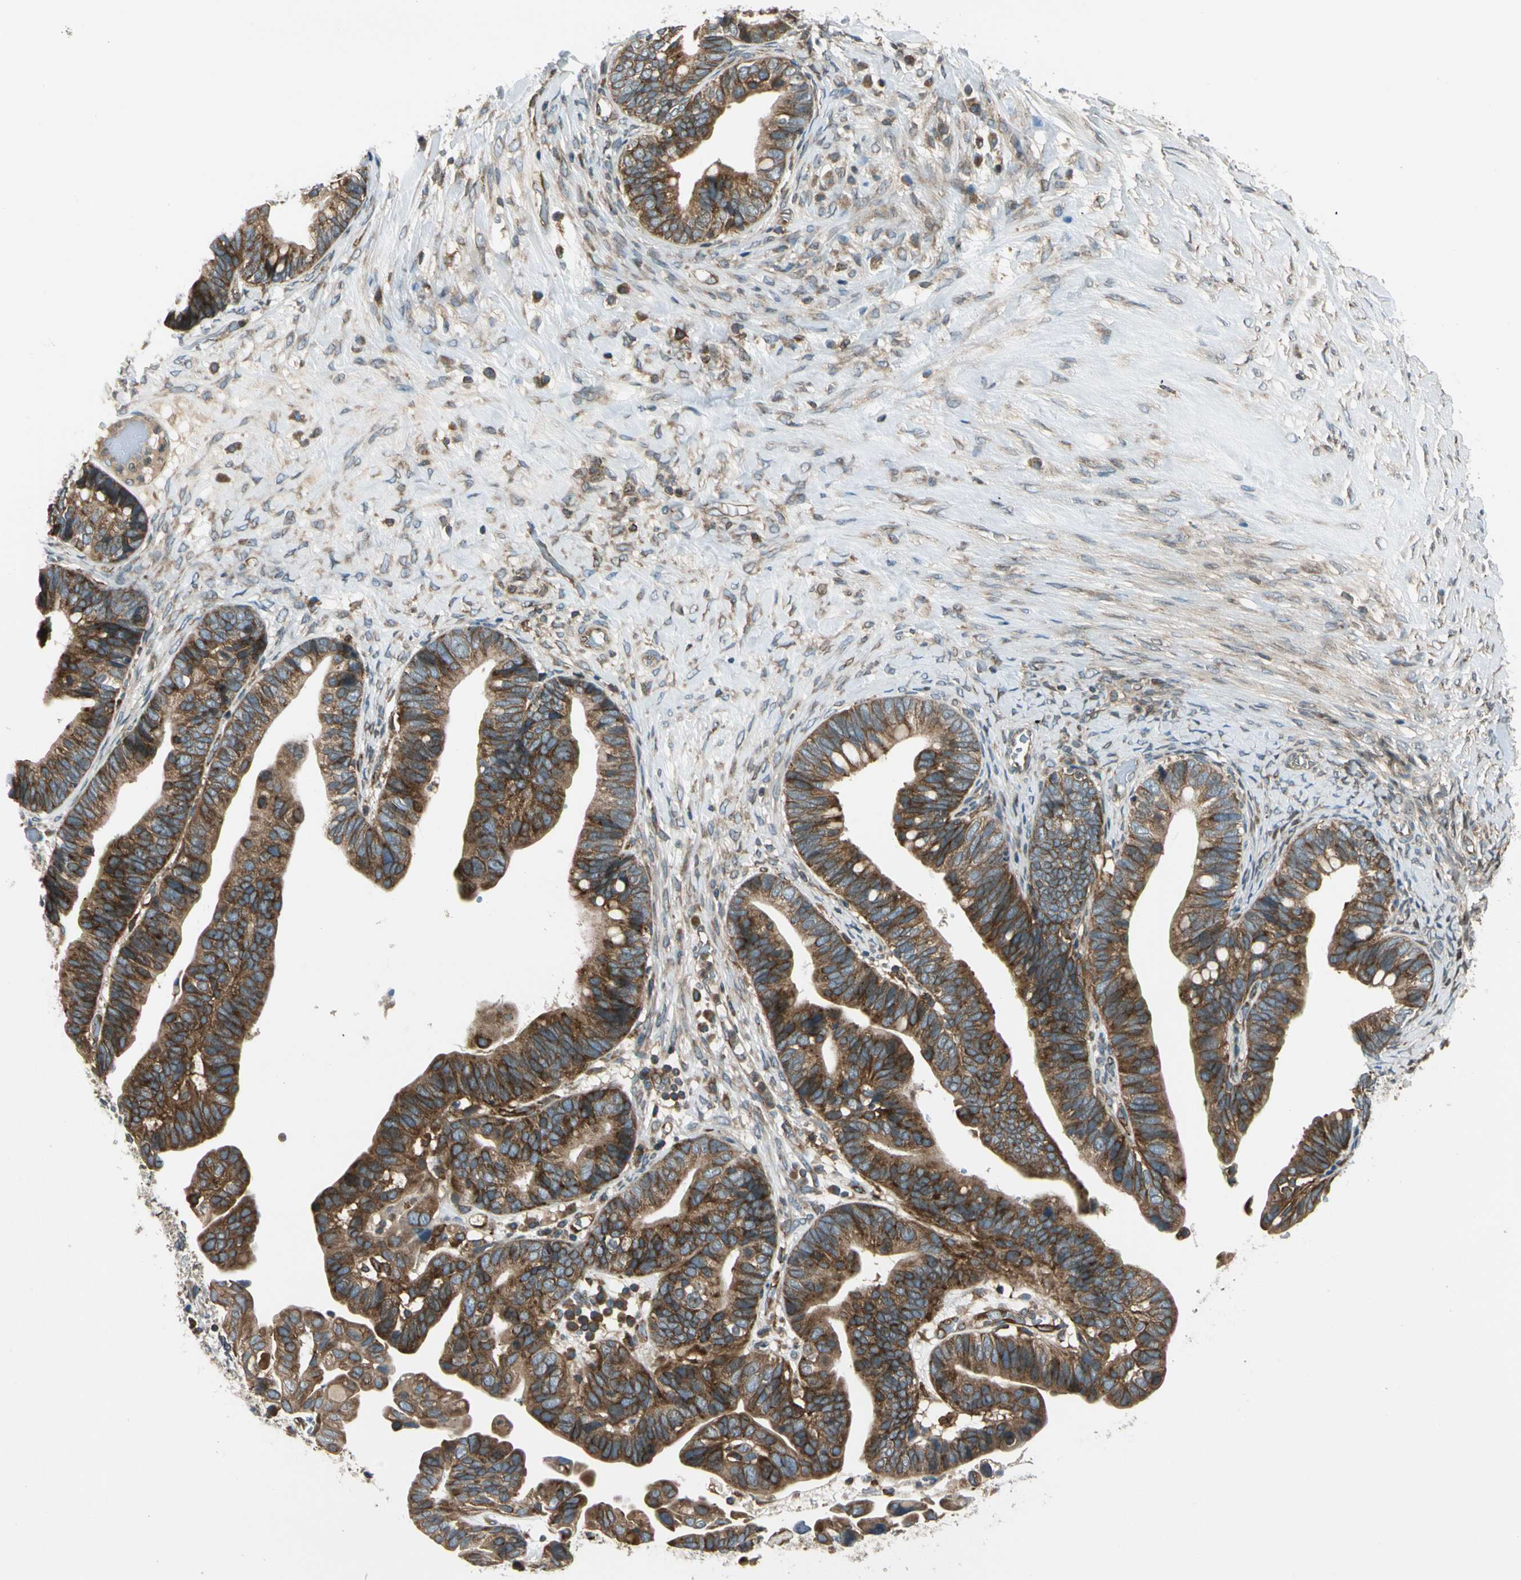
{"staining": {"intensity": "strong", "quantity": ">75%", "location": "cytoplasmic/membranous"}, "tissue": "ovarian cancer", "cell_type": "Tumor cells", "image_type": "cancer", "snomed": [{"axis": "morphology", "description": "Cystadenocarcinoma, serous, NOS"}, {"axis": "topography", "description": "Ovary"}], "caption": "Protein staining of ovarian cancer (serous cystadenocarcinoma) tissue exhibits strong cytoplasmic/membranous staining in approximately >75% of tumor cells. Nuclei are stained in blue.", "gene": "TRIO", "patient": {"sex": "female", "age": 56}}